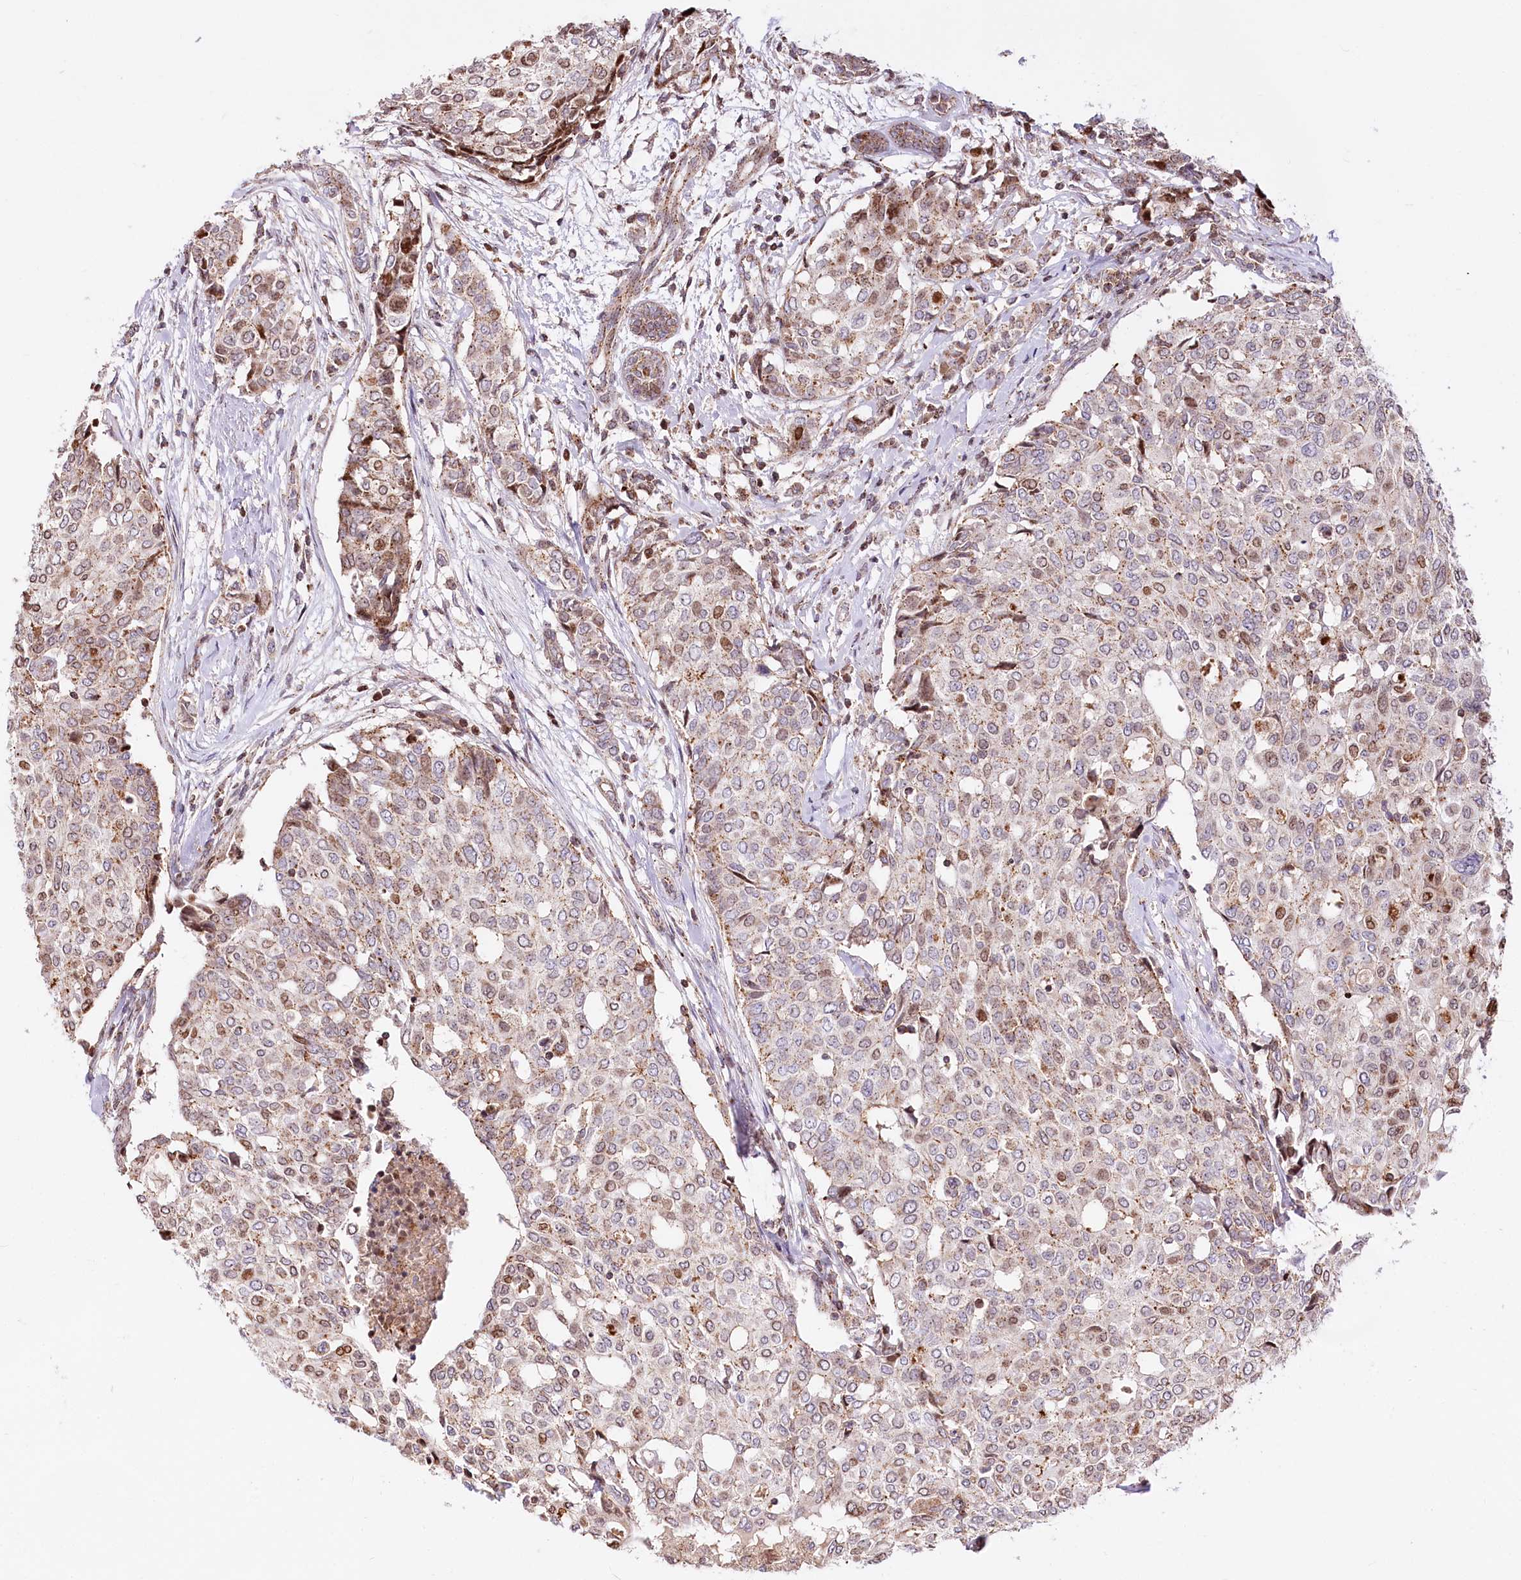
{"staining": {"intensity": "weak", "quantity": "25%-75%", "location": "cytoplasmic/membranous,nuclear"}, "tissue": "breast cancer", "cell_type": "Tumor cells", "image_type": "cancer", "snomed": [{"axis": "morphology", "description": "Lobular carcinoma"}, {"axis": "topography", "description": "Breast"}], "caption": "Weak cytoplasmic/membranous and nuclear staining is seen in approximately 25%-75% of tumor cells in breast cancer.", "gene": "ZFYVE27", "patient": {"sex": "female", "age": 51}}